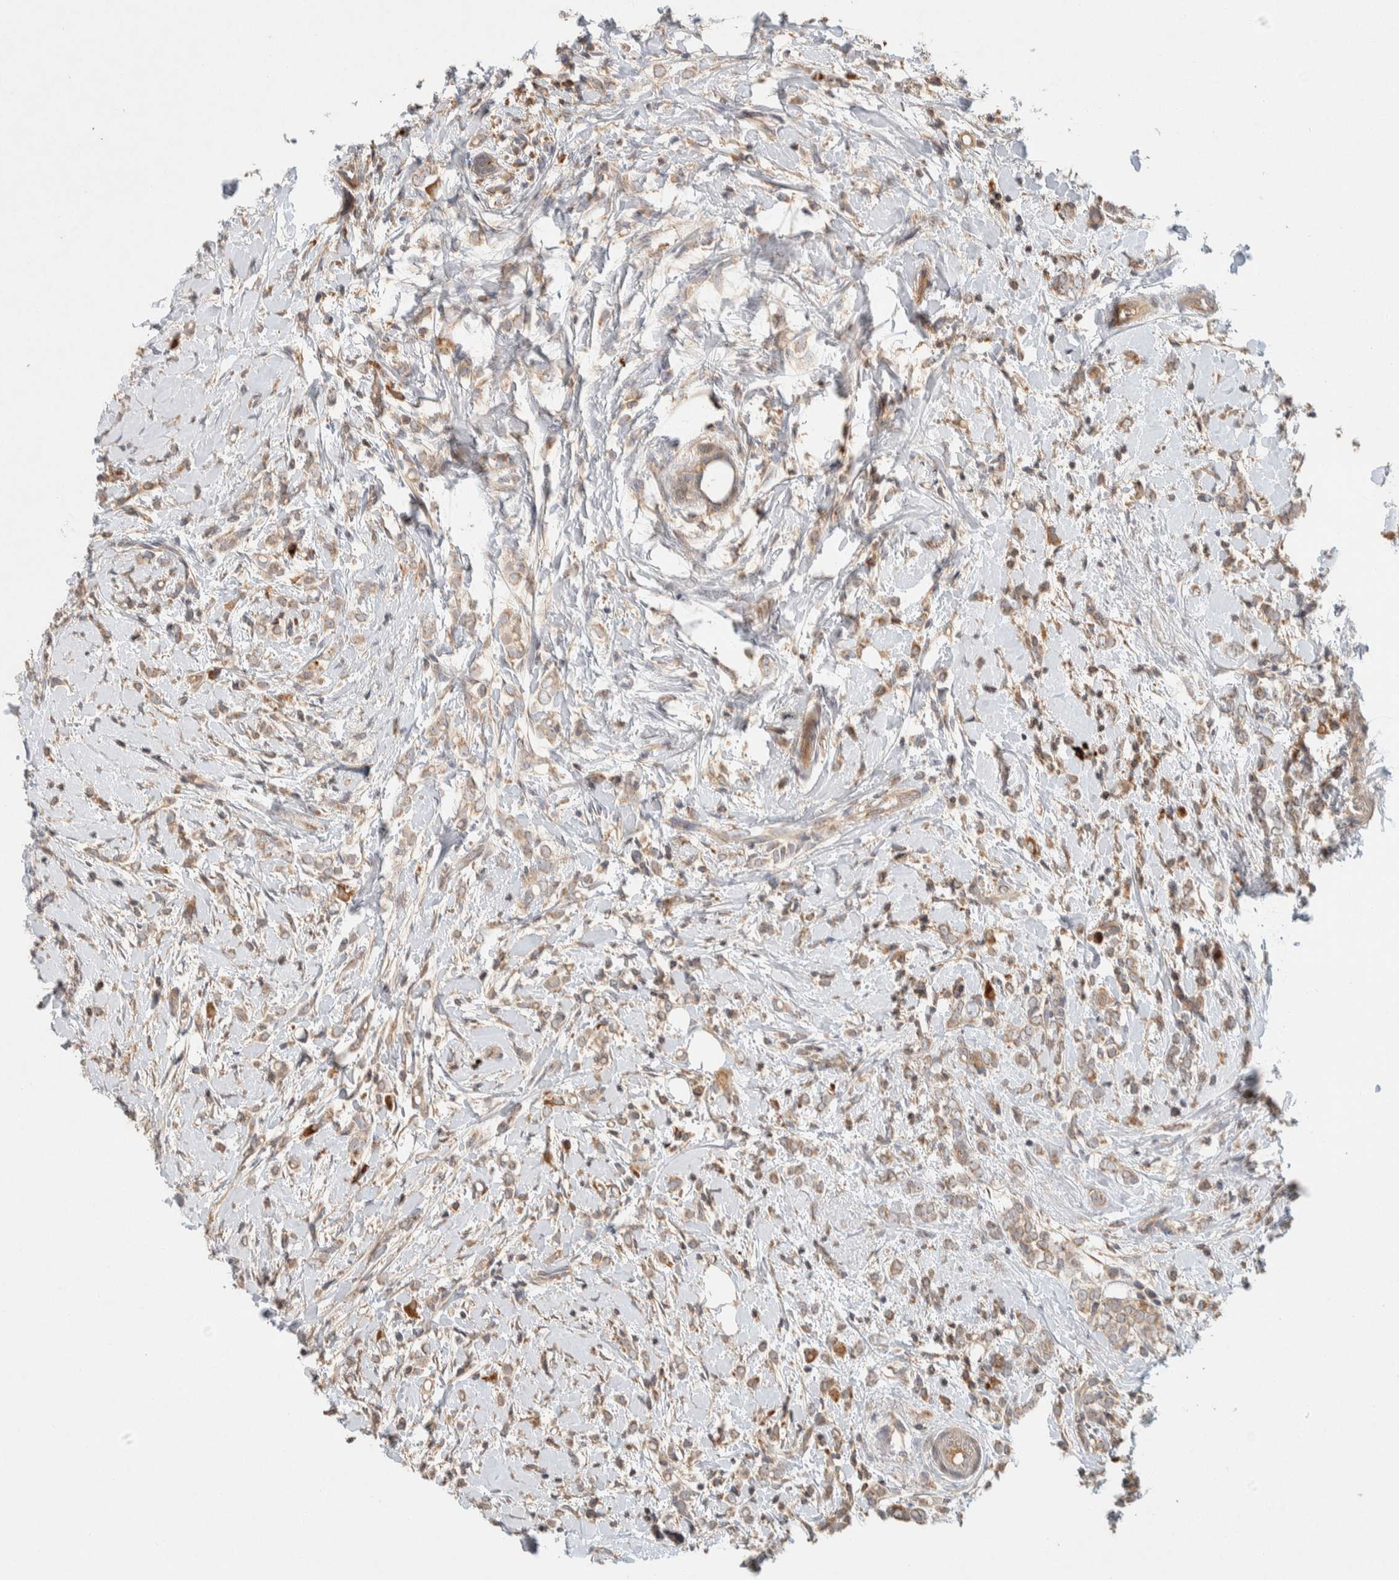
{"staining": {"intensity": "weak", "quantity": ">75%", "location": "cytoplasmic/membranous"}, "tissue": "breast cancer", "cell_type": "Tumor cells", "image_type": "cancer", "snomed": [{"axis": "morphology", "description": "Normal tissue, NOS"}, {"axis": "morphology", "description": "Lobular carcinoma"}, {"axis": "topography", "description": "Breast"}], "caption": "There is low levels of weak cytoplasmic/membranous expression in tumor cells of lobular carcinoma (breast), as demonstrated by immunohistochemical staining (brown color).", "gene": "KIF9", "patient": {"sex": "female", "age": 47}}